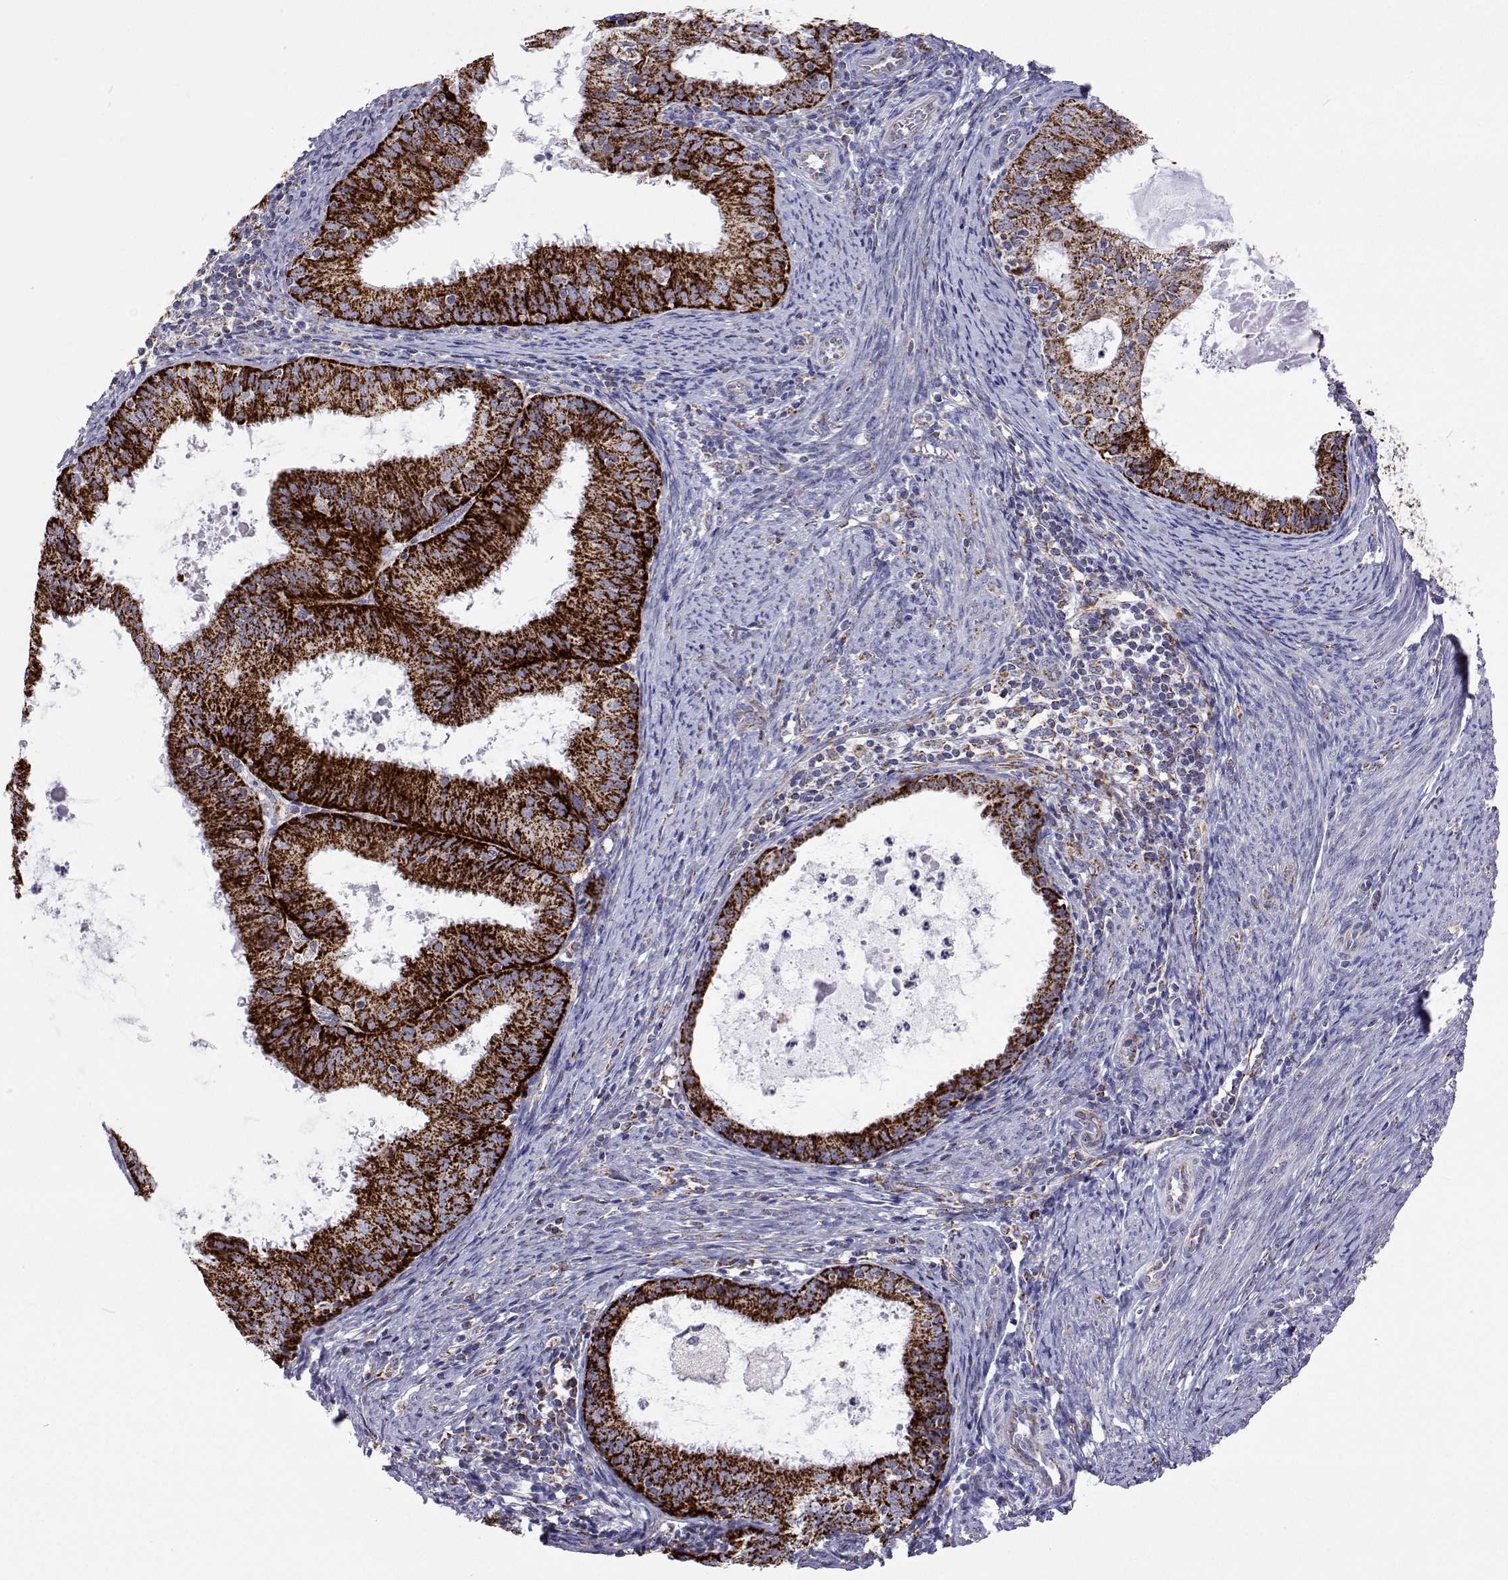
{"staining": {"intensity": "strong", "quantity": ">75%", "location": "cytoplasmic/membranous"}, "tissue": "endometrial cancer", "cell_type": "Tumor cells", "image_type": "cancer", "snomed": [{"axis": "morphology", "description": "Adenocarcinoma, NOS"}, {"axis": "topography", "description": "Endometrium"}], "caption": "Adenocarcinoma (endometrial) stained with DAB (3,3'-diaminobenzidine) immunohistochemistry reveals high levels of strong cytoplasmic/membranous expression in approximately >75% of tumor cells.", "gene": "MCCC2", "patient": {"sex": "female", "age": 57}}